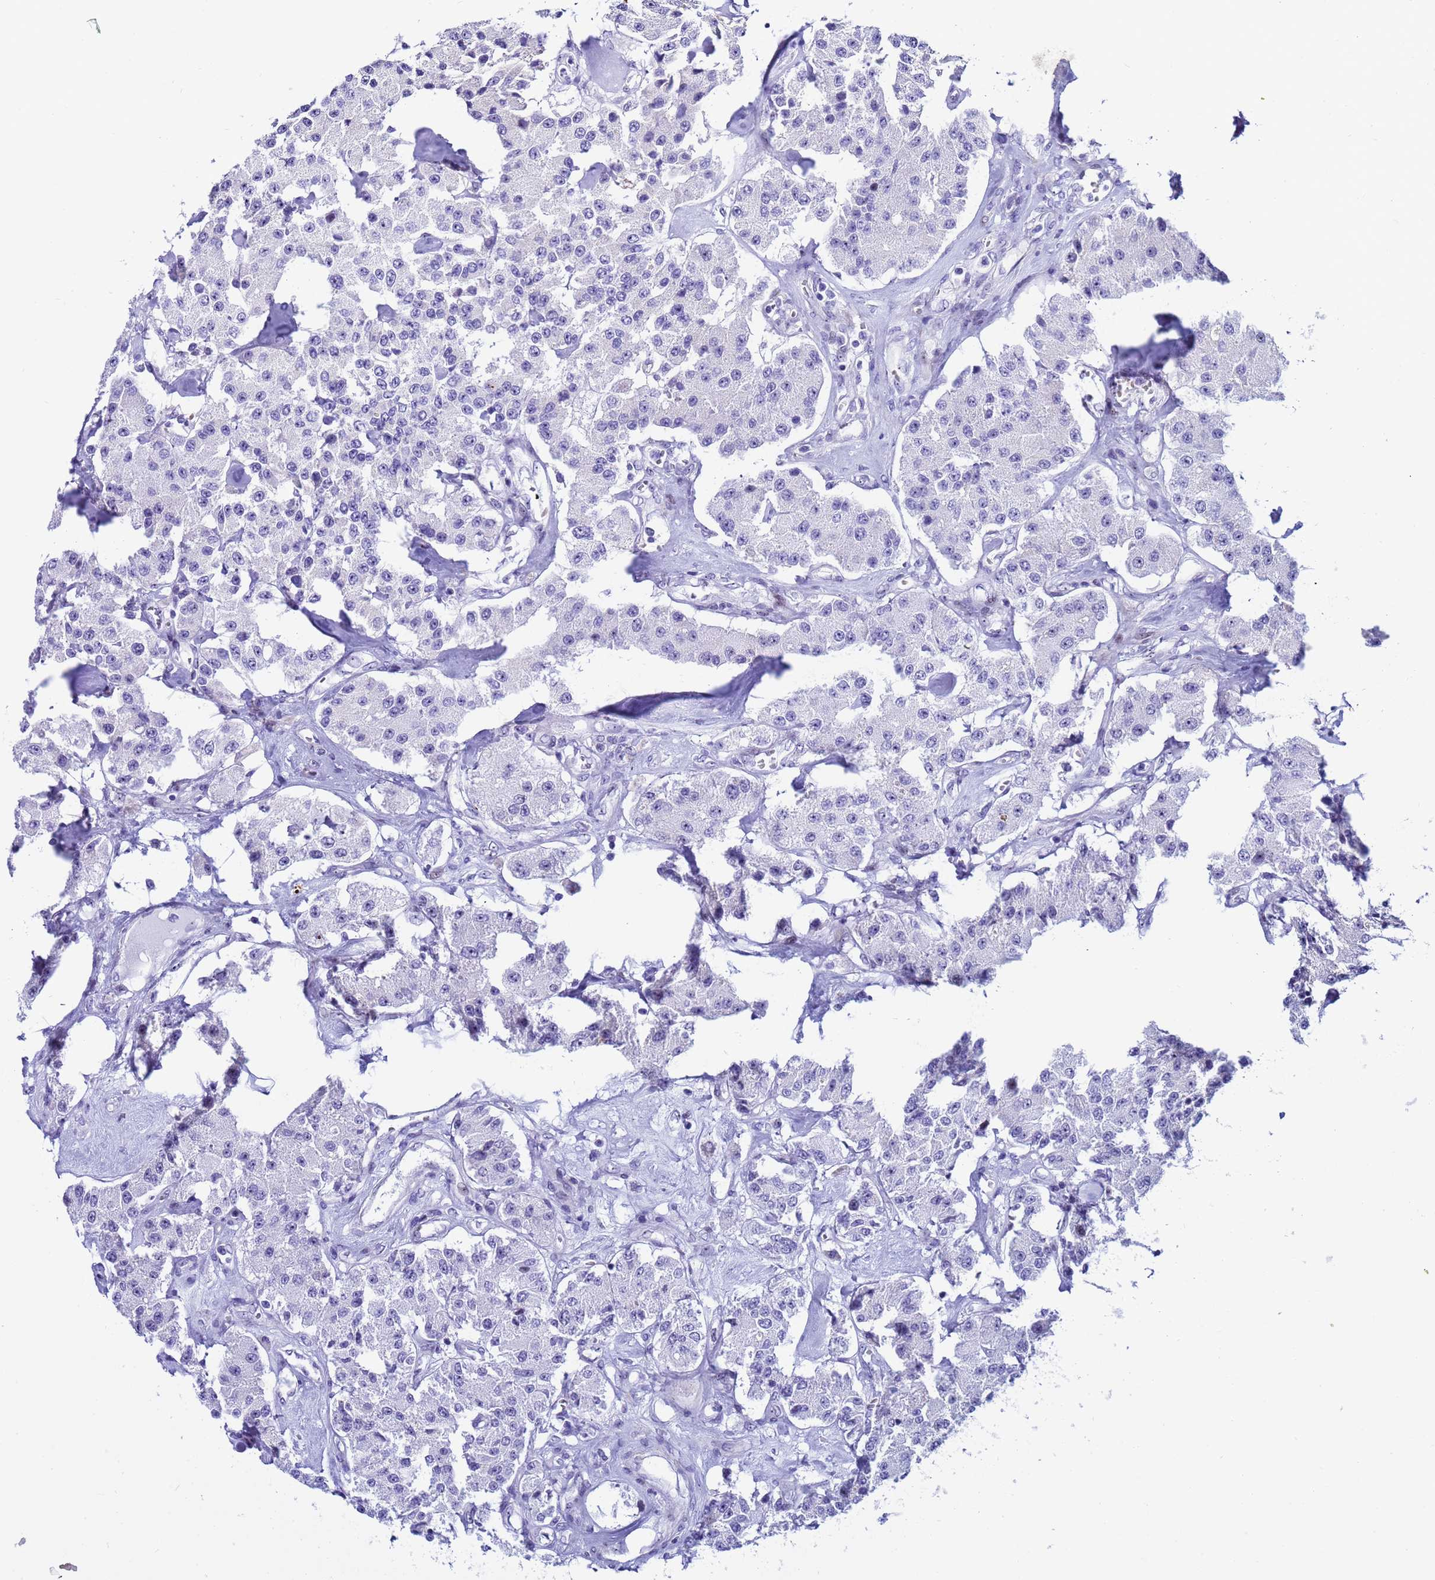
{"staining": {"intensity": "negative", "quantity": "none", "location": "none"}, "tissue": "carcinoid", "cell_type": "Tumor cells", "image_type": "cancer", "snomed": [{"axis": "morphology", "description": "Carcinoid, malignant, NOS"}, {"axis": "topography", "description": "Pancreas"}], "caption": "Immunohistochemistry (IHC) image of carcinoid stained for a protein (brown), which exhibits no positivity in tumor cells.", "gene": "POP5", "patient": {"sex": "male", "age": 41}}